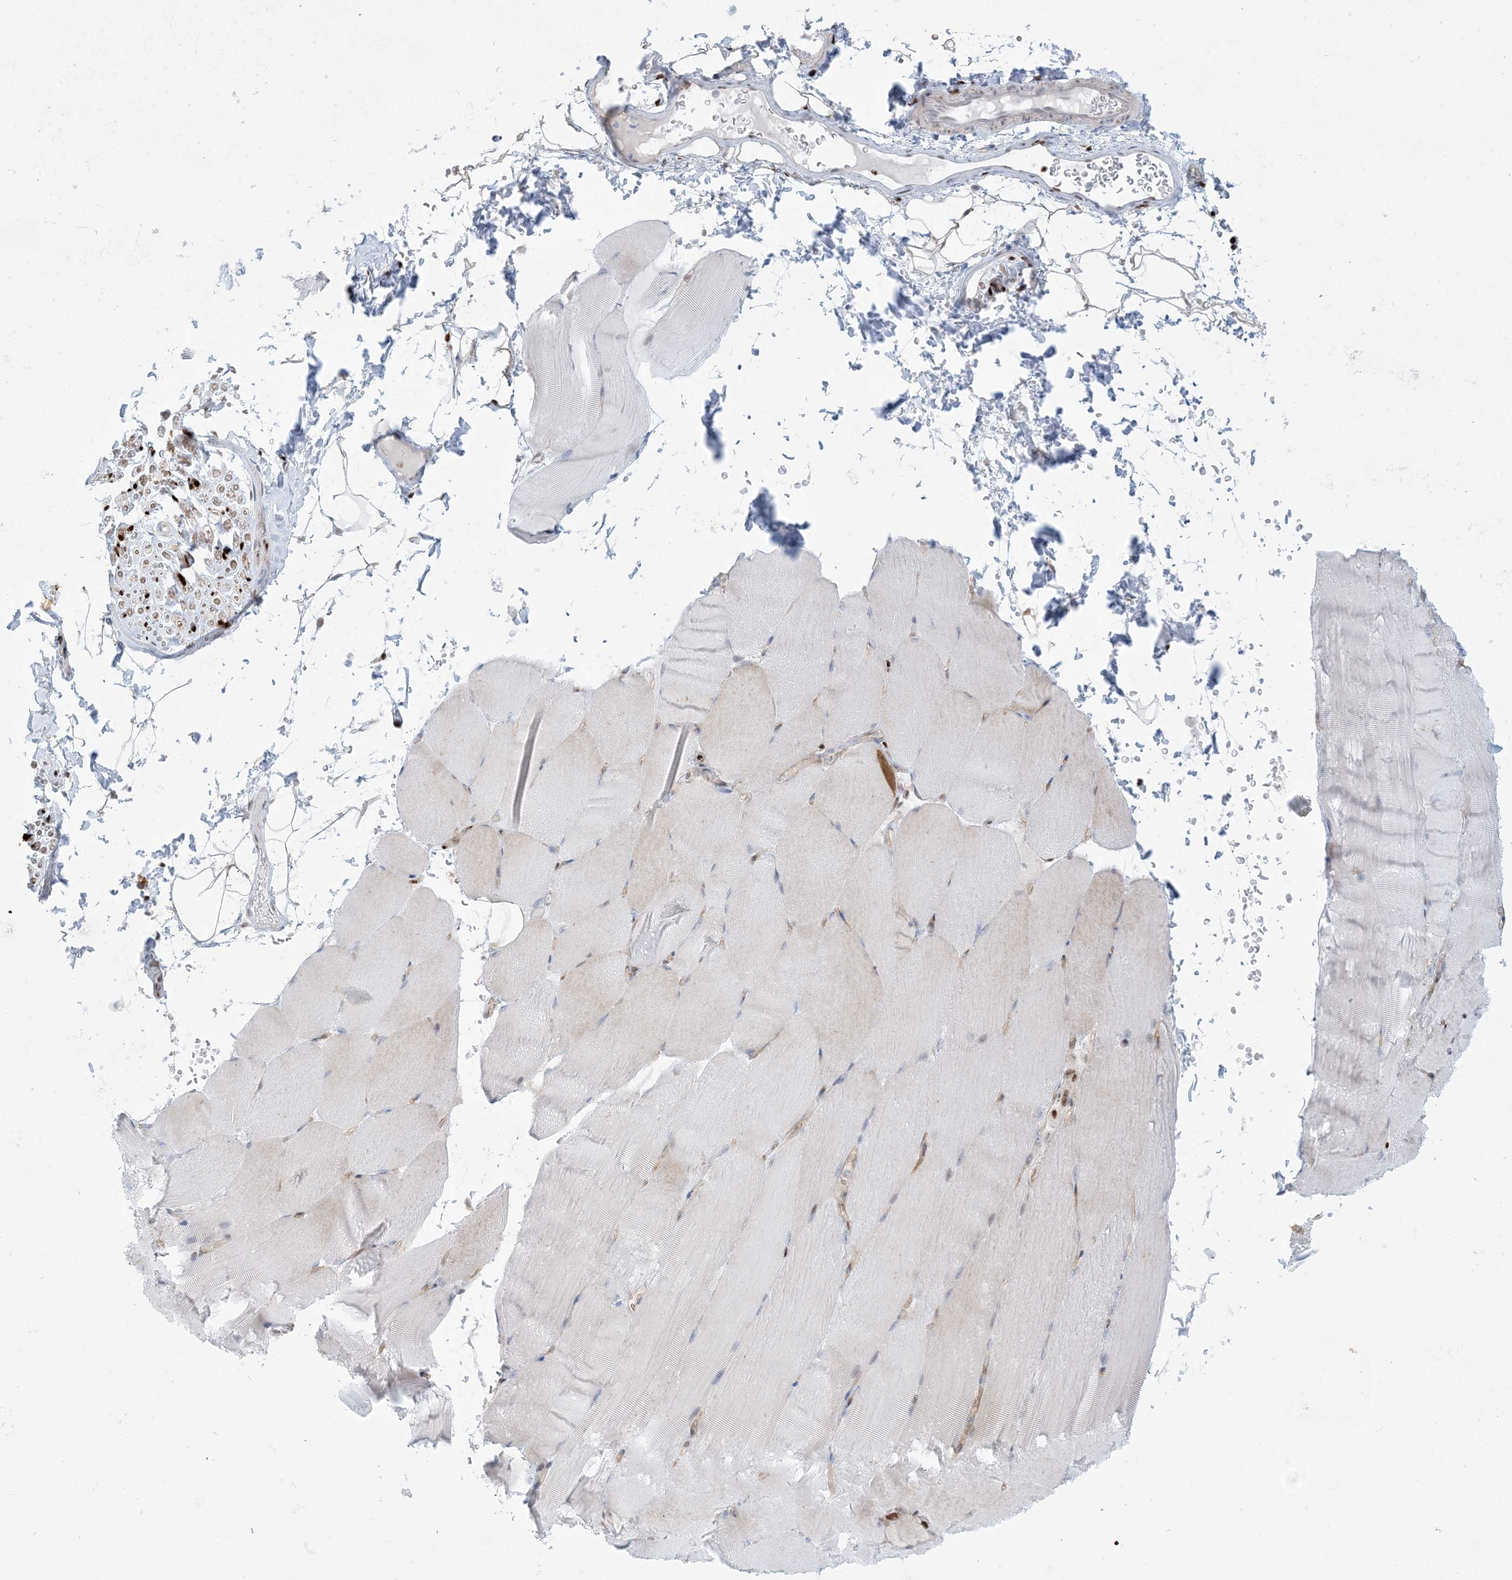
{"staining": {"intensity": "moderate", "quantity": "<25%", "location": "cytoplasmic/membranous"}, "tissue": "skeletal muscle", "cell_type": "Myocytes", "image_type": "normal", "snomed": [{"axis": "morphology", "description": "Normal tissue, NOS"}, {"axis": "topography", "description": "Skeletal muscle"}, {"axis": "topography", "description": "Parathyroid gland"}], "caption": "High-magnification brightfield microscopy of normal skeletal muscle stained with DAB (3,3'-diaminobenzidine) (brown) and counterstained with hematoxylin (blue). myocytes exhibit moderate cytoplasmic/membranous staining is identified in approximately<25% of cells. The protein is shown in brown color, while the nuclei are stained blue.", "gene": "MARS2", "patient": {"sex": "female", "age": 37}}